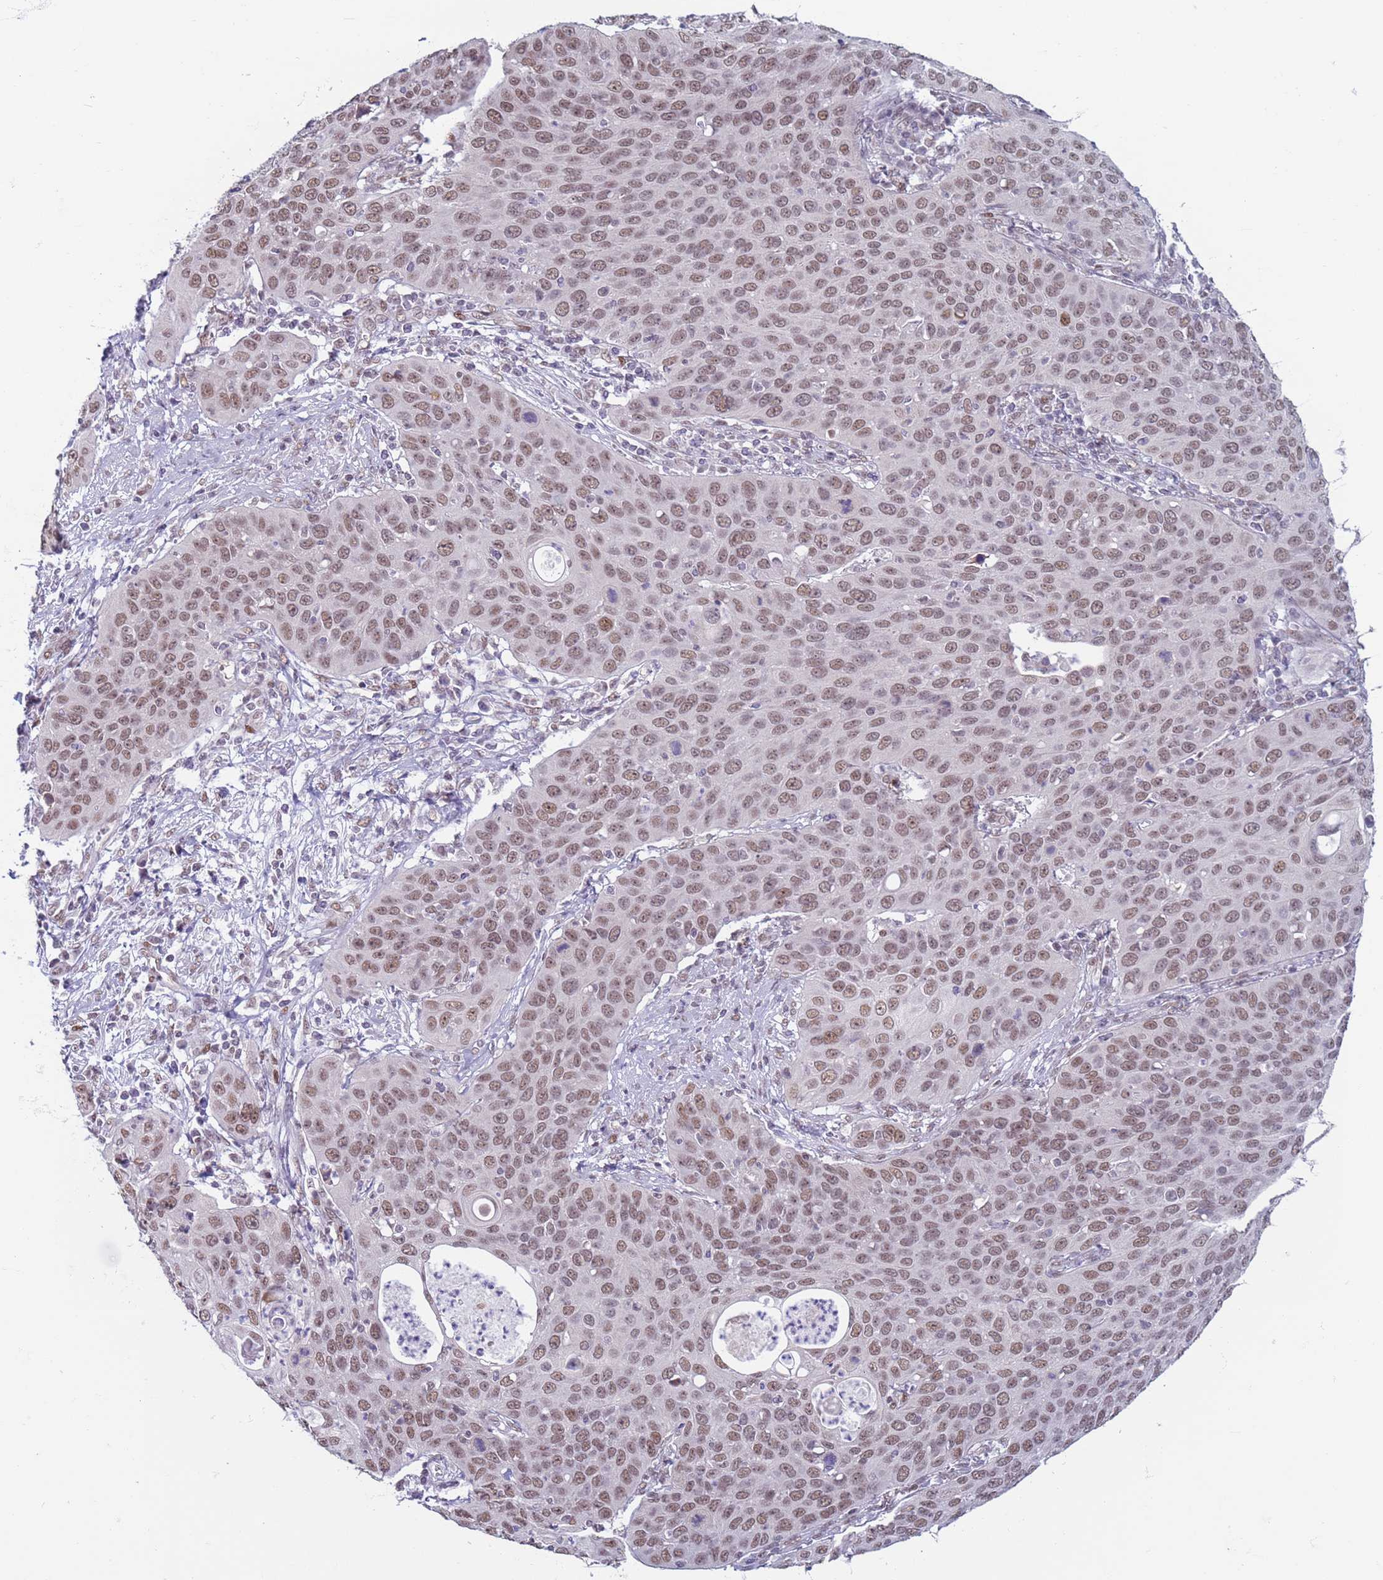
{"staining": {"intensity": "moderate", "quantity": ">75%", "location": "nuclear"}, "tissue": "cervical cancer", "cell_type": "Tumor cells", "image_type": "cancer", "snomed": [{"axis": "morphology", "description": "Squamous cell carcinoma, NOS"}, {"axis": "topography", "description": "Cervix"}], "caption": "Moderate nuclear expression for a protein is identified in about >75% of tumor cells of cervical cancer (squamous cell carcinoma) using immunohistochemistry (IHC).", "gene": "SAE1", "patient": {"sex": "female", "age": 36}}